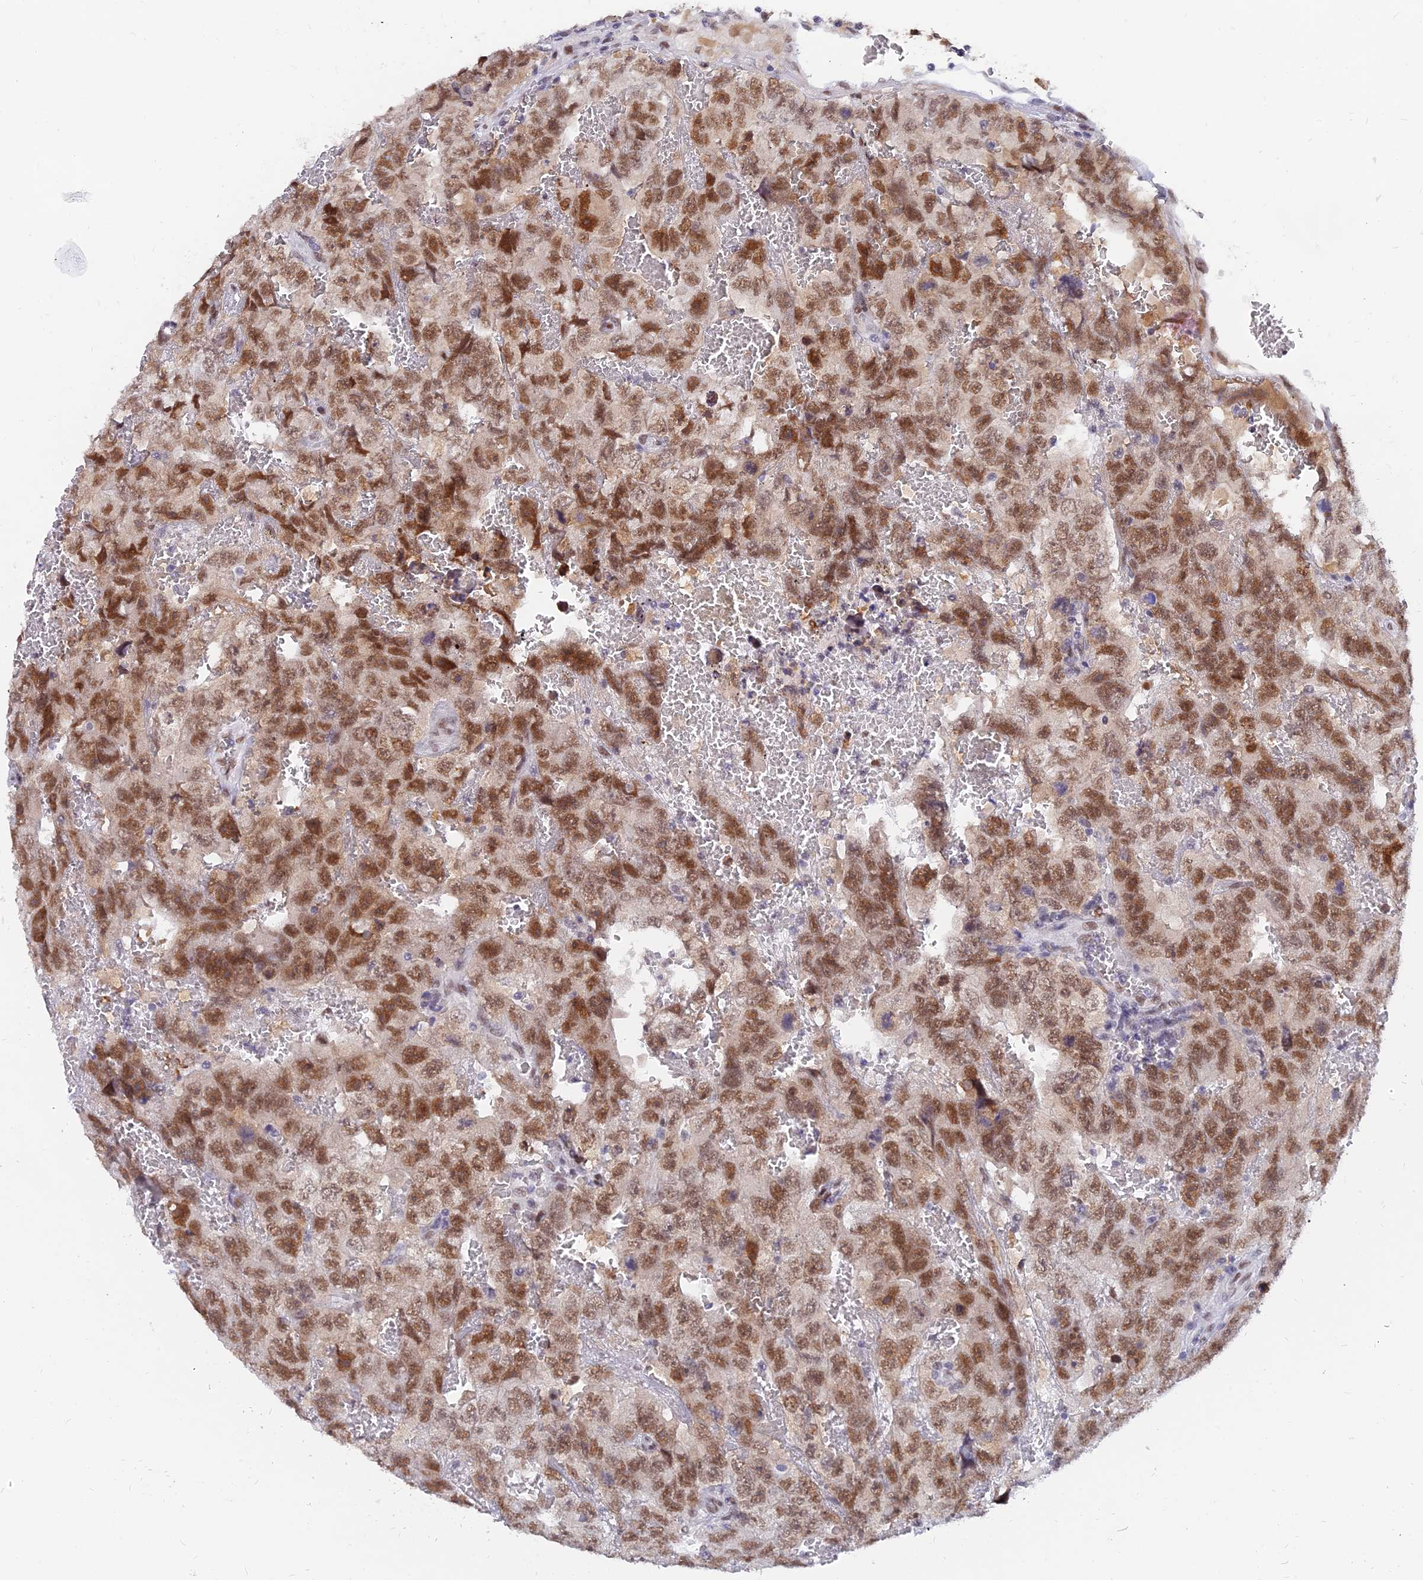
{"staining": {"intensity": "moderate", "quantity": ">75%", "location": "nuclear"}, "tissue": "testis cancer", "cell_type": "Tumor cells", "image_type": "cancer", "snomed": [{"axis": "morphology", "description": "Carcinoma, Embryonal, NOS"}, {"axis": "topography", "description": "Testis"}], "caption": "An immunohistochemistry (IHC) image of tumor tissue is shown. Protein staining in brown highlights moderate nuclear positivity in testis embryonal carcinoma within tumor cells. (DAB IHC, brown staining for protein, blue staining for nuclei).", "gene": "DPY30", "patient": {"sex": "male", "age": 45}}